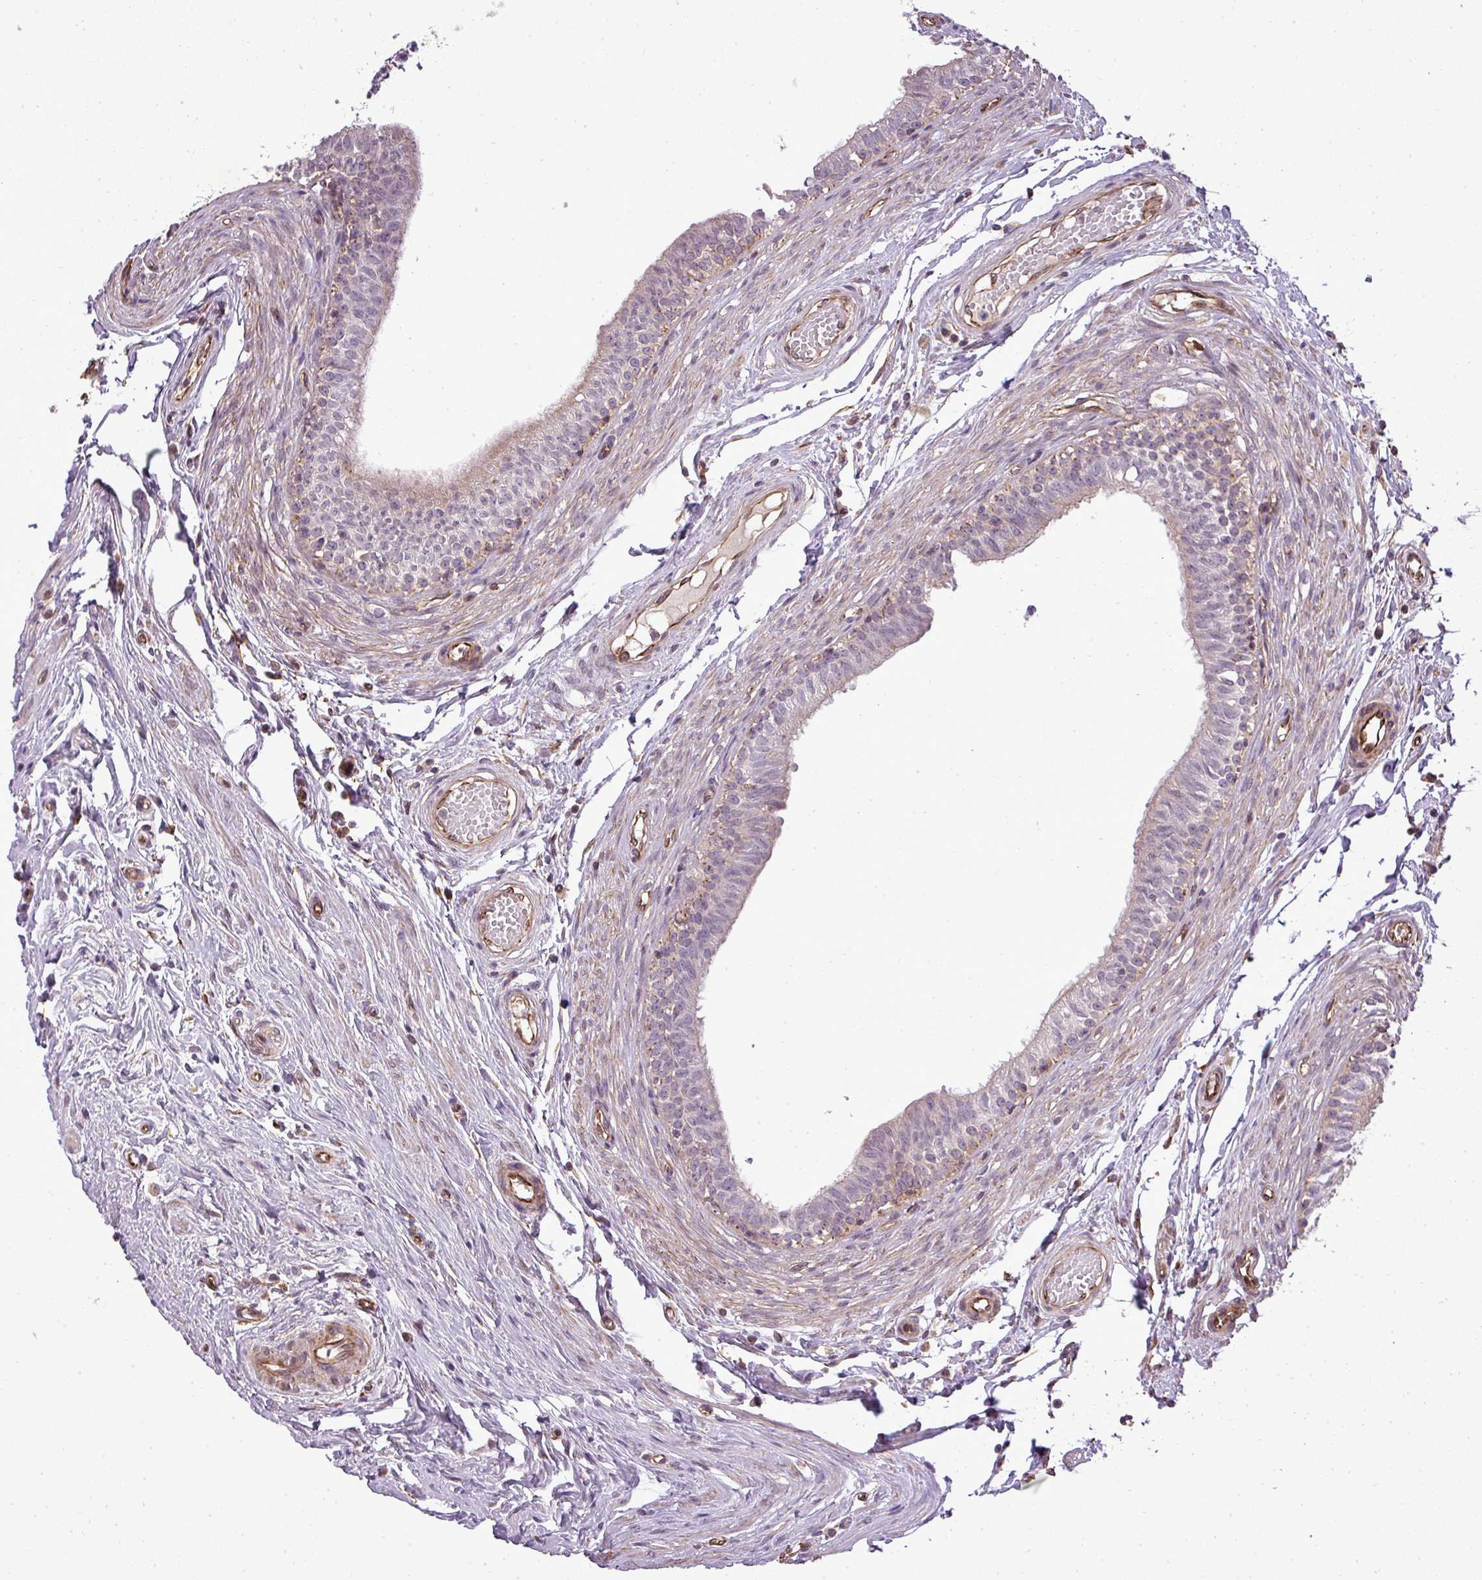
{"staining": {"intensity": "moderate", "quantity": "<25%", "location": "cytoplasmic/membranous"}, "tissue": "epididymis", "cell_type": "Glandular cells", "image_type": "normal", "snomed": [{"axis": "morphology", "description": "Normal tissue, NOS"}, {"axis": "topography", "description": "Epididymis, spermatic cord, NOS"}], "caption": "Immunohistochemical staining of benign epididymis demonstrates <25% levels of moderate cytoplasmic/membranous protein staining in approximately <25% of glandular cells.", "gene": "PDRG1", "patient": {"sex": "male", "age": 22}}